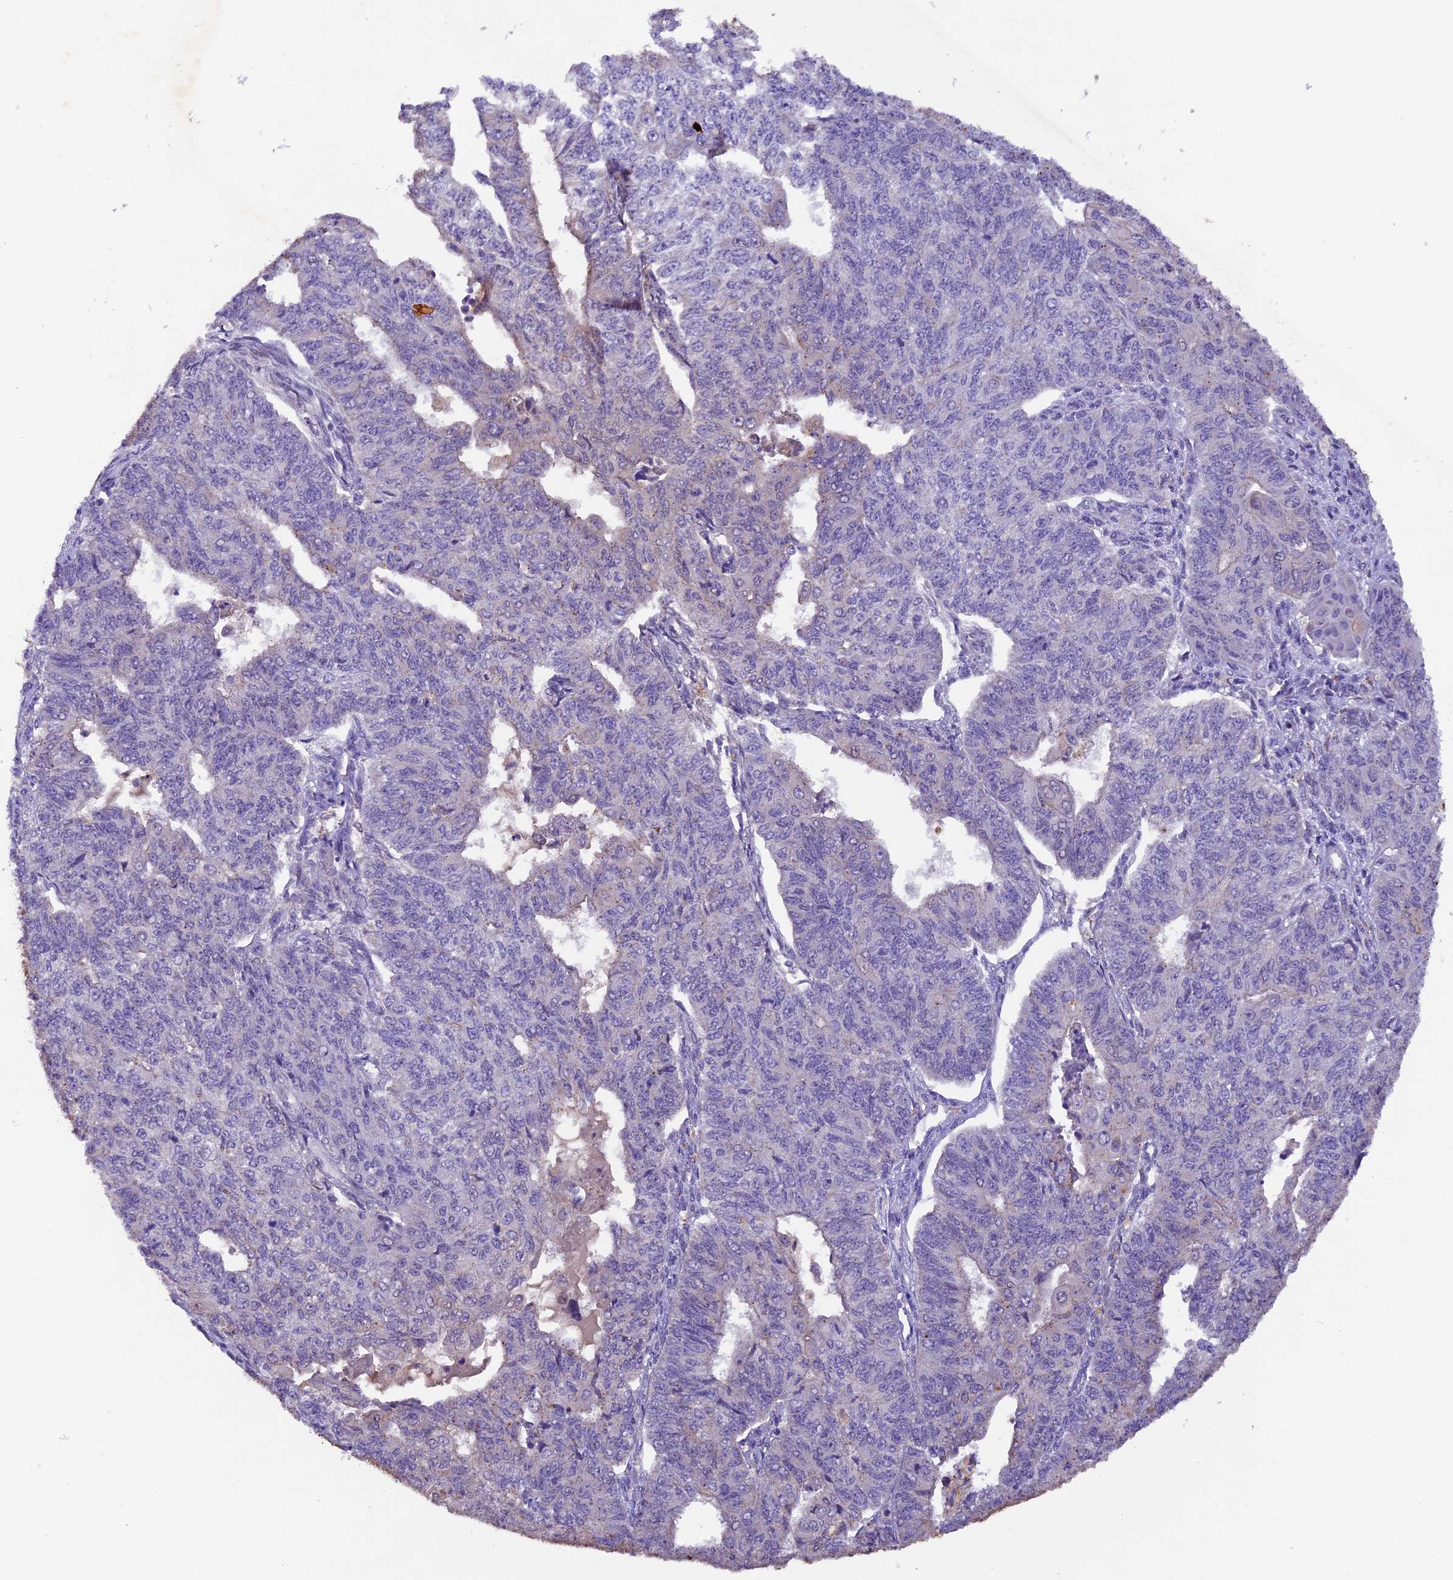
{"staining": {"intensity": "negative", "quantity": "none", "location": "none"}, "tissue": "endometrial cancer", "cell_type": "Tumor cells", "image_type": "cancer", "snomed": [{"axis": "morphology", "description": "Adenocarcinoma, NOS"}, {"axis": "topography", "description": "Endometrium"}], "caption": "Immunohistochemistry of adenocarcinoma (endometrial) shows no staining in tumor cells.", "gene": "NCK2", "patient": {"sex": "female", "age": 32}}